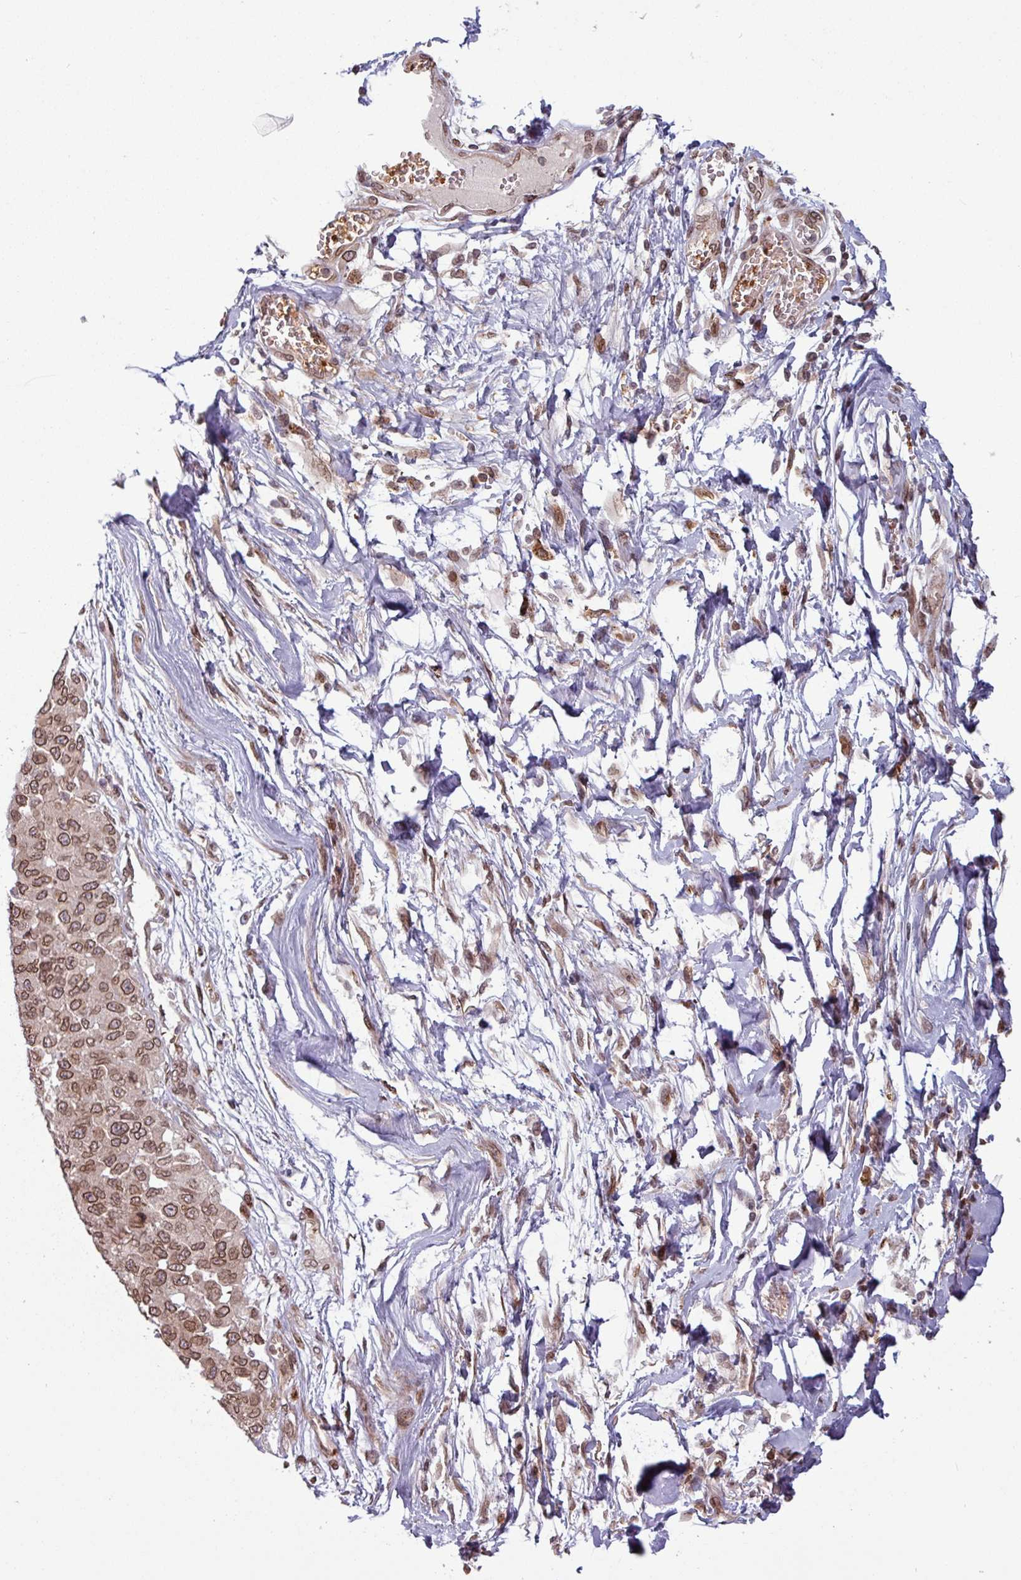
{"staining": {"intensity": "moderate", "quantity": ">75%", "location": "cytoplasmic/membranous,nuclear"}, "tissue": "melanoma", "cell_type": "Tumor cells", "image_type": "cancer", "snomed": [{"axis": "morphology", "description": "Malignant melanoma, NOS"}, {"axis": "topography", "description": "Skin"}], "caption": "Malignant melanoma stained for a protein displays moderate cytoplasmic/membranous and nuclear positivity in tumor cells.", "gene": "RBM4B", "patient": {"sex": "male", "age": 62}}